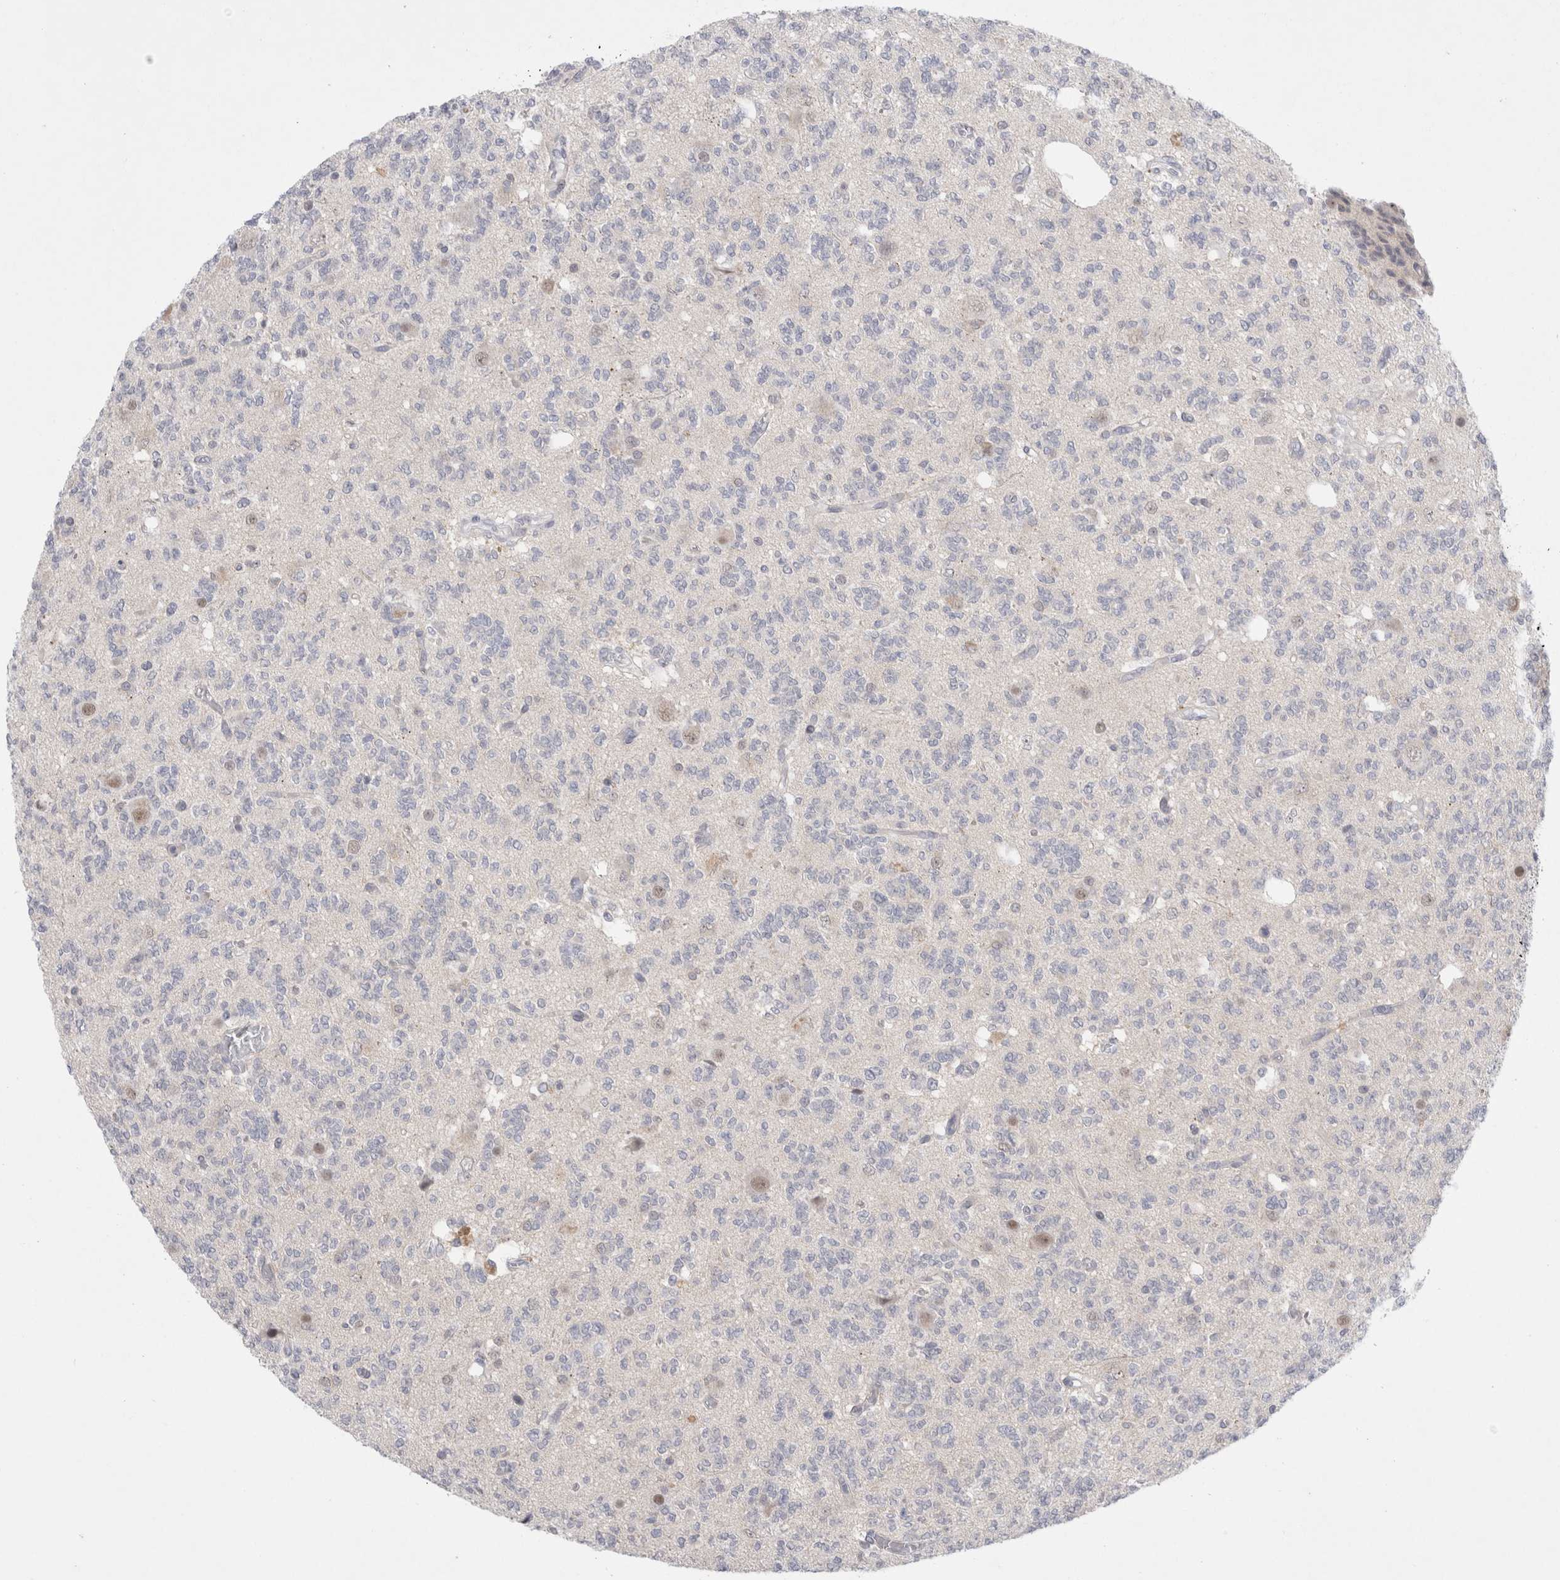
{"staining": {"intensity": "negative", "quantity": "none", "location": "none"}, "tissue": "glioma", "cell_type": "Tumor cells", "image_type": "cancer", "snomed": [{"axis": "morphology", "description": "Glioma, malignant, Low grade"}, {"axis": "topography", "description": "Brain"}], "caption": "Immunohistochemistry (IHC) of human malignant low-grade glioma exhibits no staining in tumor cells.", "gene": "CERS5", "patient": {"sex": "male", "age": 38}}